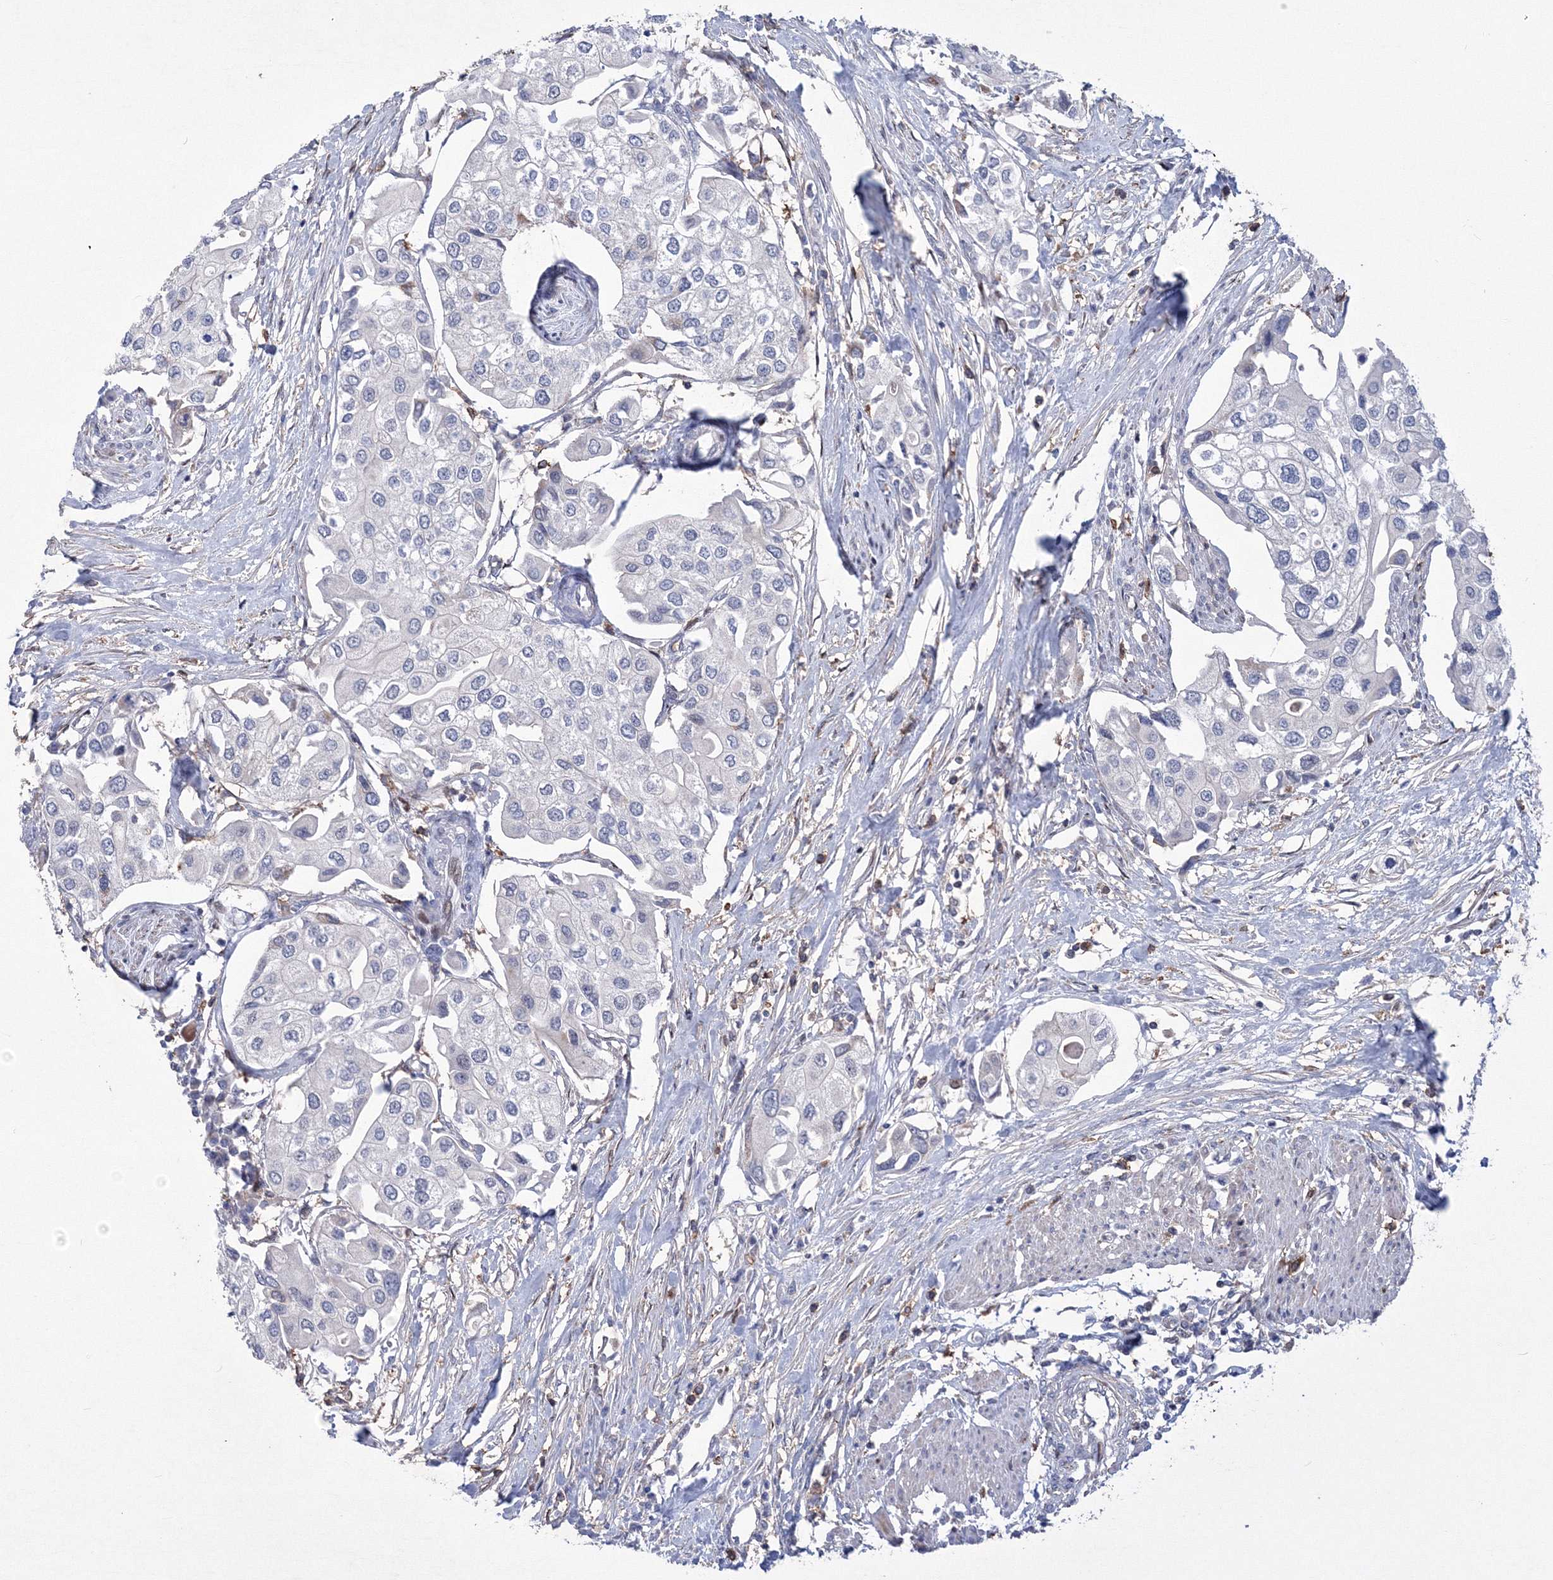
{"staining": {"intensity": "negative", "quantity": "none", "location": "none"}, "tissue": "urothelial cancer", "cell_type": "Tumor cells", "image_type": "cancer", "snomed": [{"axis": "morphology", "description": "Urothelial carcinoma, High grade"}, {"axis": "topography", "description": "Urinary bladder"}], "caption": "This image is of urothelial carcinoma (high-grade) stained with immunohistochemistry to label a protein in brown with the nuclei are counter-stained blue. There is no expression in tumor cells.", "gene": "RNPEPL1", "patient": {"sex": "male", "age": 64}}